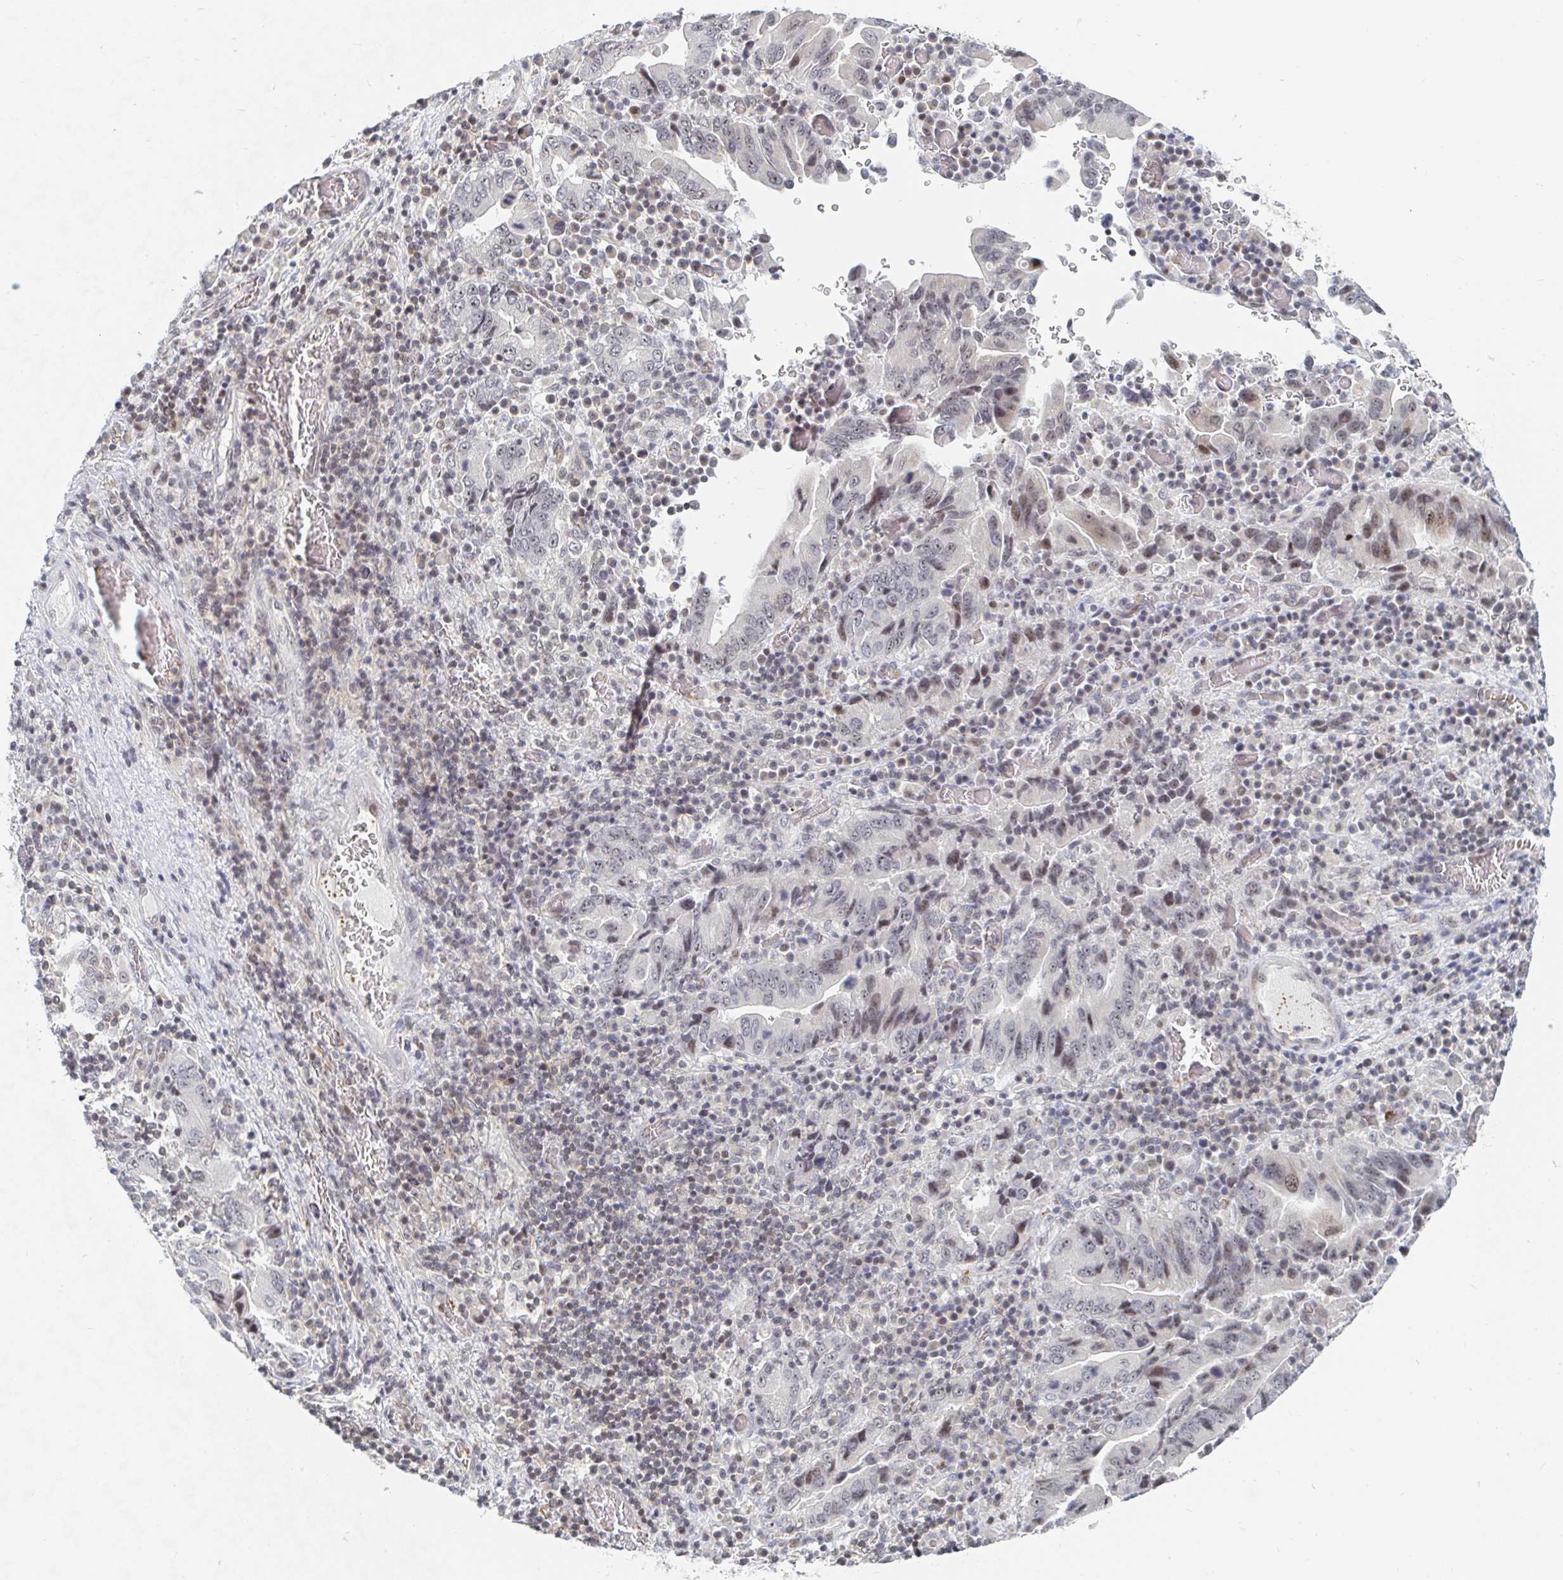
{"staining": {"intensity": "weak", "quantity": "<25%", "location": "nuclear"}, "tissue": "stomach cancer", "cell_type": "Tumor cells", "image_type": "cancer", "snomed": [{"axis": "morphology", "description": "Adenocarcinoma, NOS"}, {"axis": "topography", "description": "Stomach, upper"}], "caption": "The micrograph exhibits no staining of tumor cells in adenocarcinoma (stomach).", "gene": "CHD2", "patient": {"sex": "male", "age": 74}}